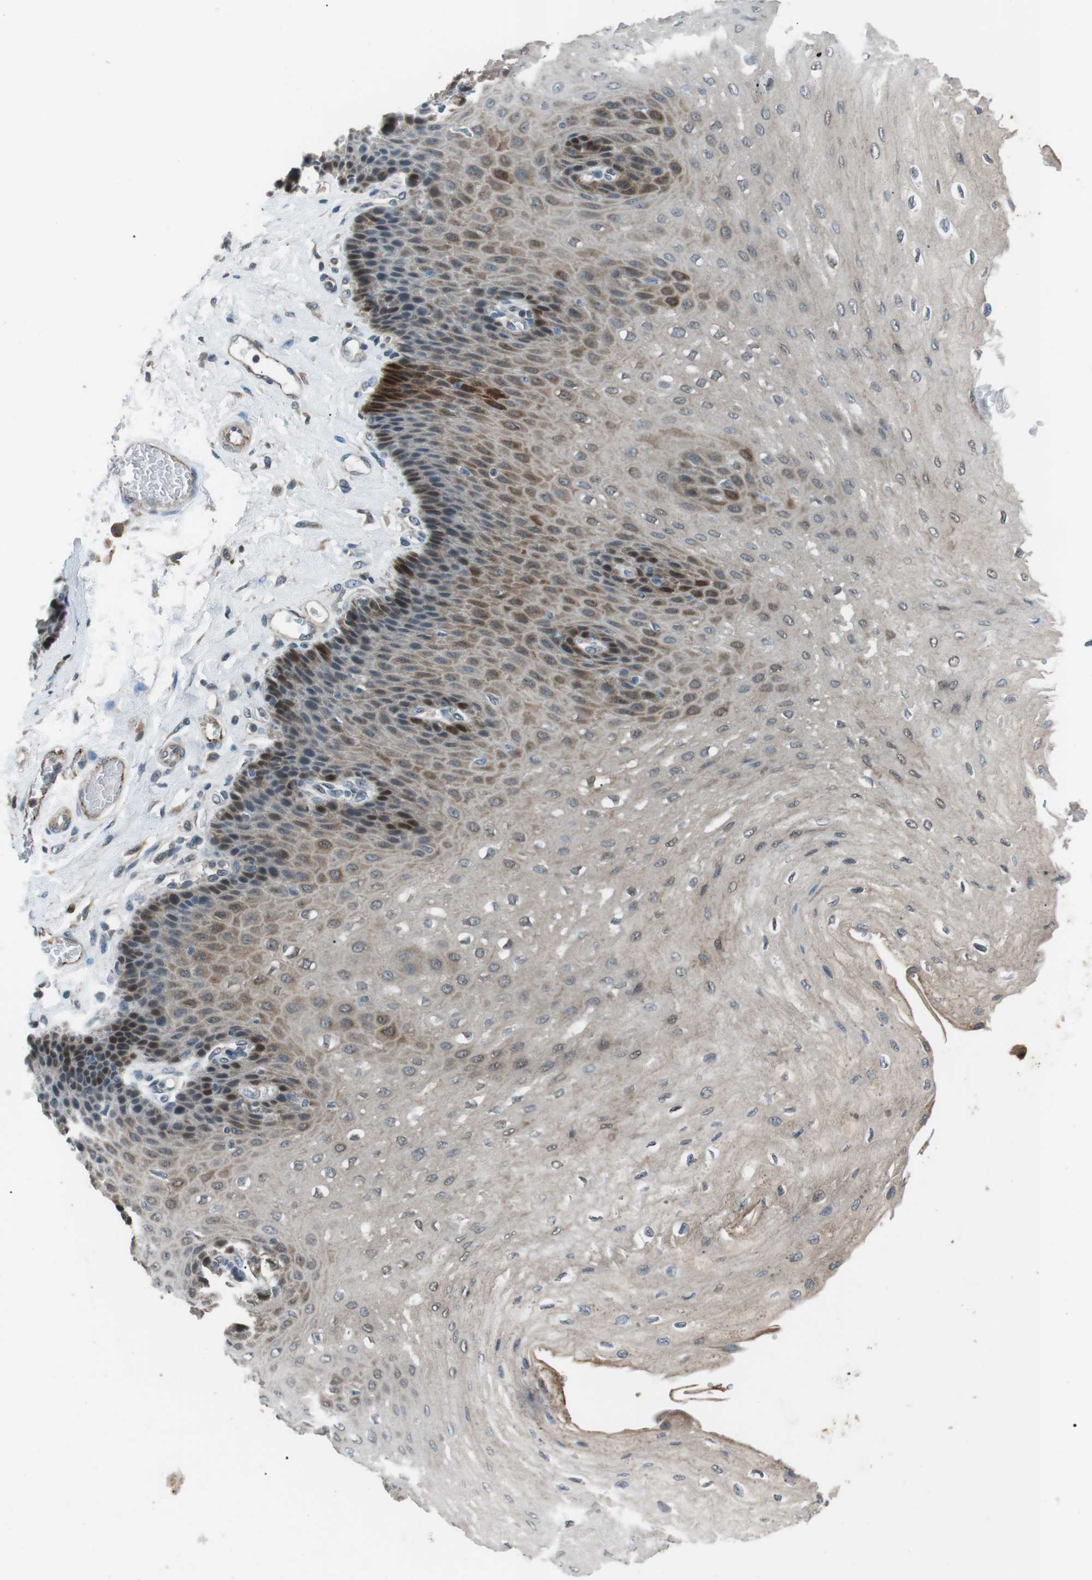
{"staining": {"intensity": "moderate", "quantity": "<25%", "location": "cytoplasmic/membranous"}, "tissue": "esophagus", "cell_type": "Squamous epithelial cells", "image_type": "normal", "snomed": [{"axis": "morphology", "description": "Normal tissue, NOS"}, {"axis": "topography", "description": "Esophagus"}], "caption": "IHC staining of benign esophagus, which exhibits low levels of moderate cytoplasmic/membranous positivity in approximately <25% of squamous epithelial cells indicating moderate cytoplasmic/membranous protein staining. The staining was performed using DAB (3,3'-diaminobenzidine) (brown) for protein detection and nuclei were counterstained in hematoxylin (blue).", "gene": "NEK7", "patient": {"sex": "female", "age": 72}}